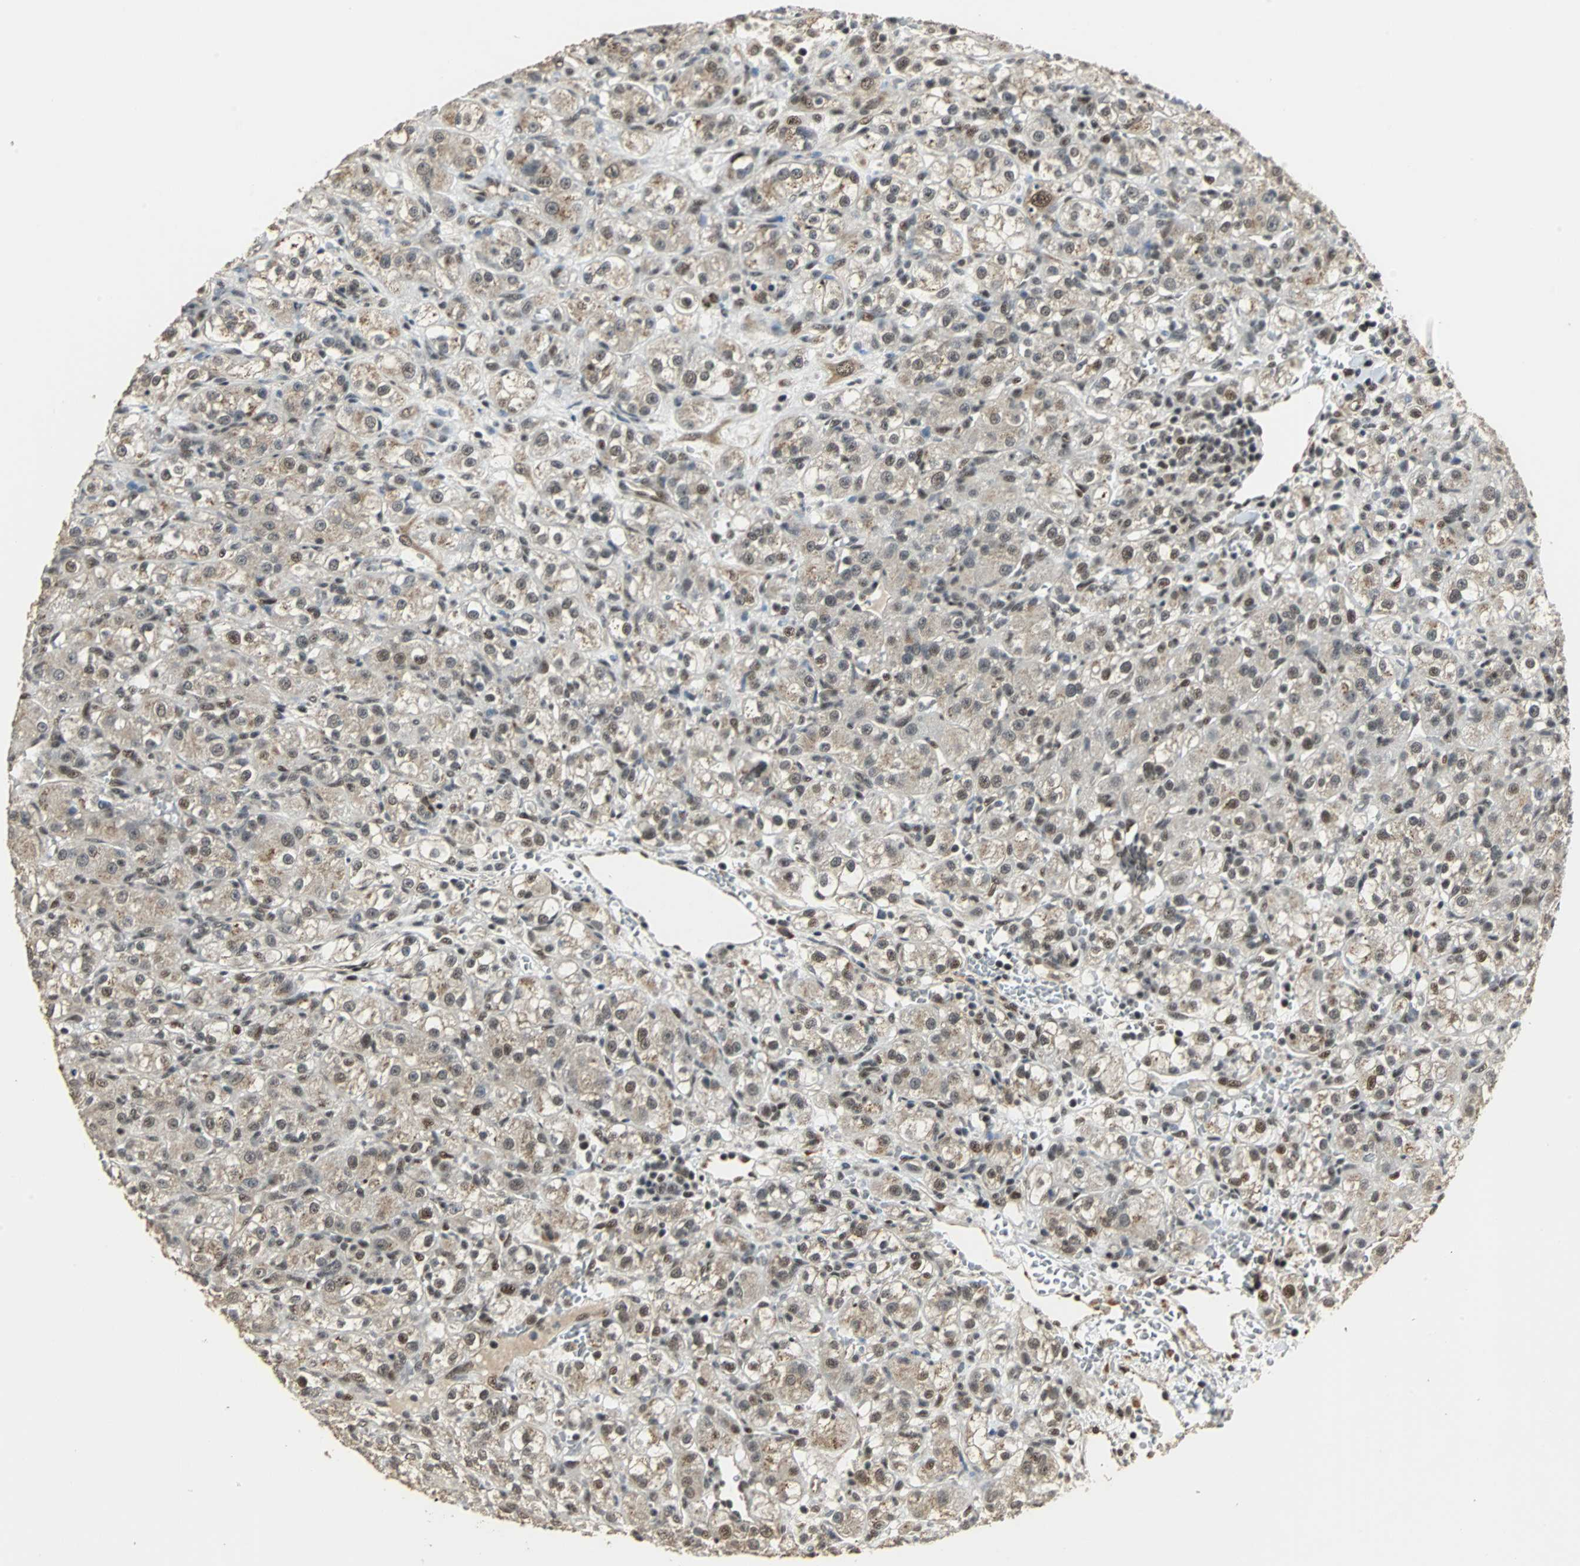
{"staining": {"intensity": "strong", "quantity": ">75%", "location": "nuclear"}, "tissue": "renal cancer", "cell_type": "Tumor cells", "image_type": "cancer", "snomed": [{"axis": "morphology", "description": "Normal tissue, NOS"}, {"axis": "morphology", "description": "Adenocarcinoma, NOS"}, {"axis": "topography", "description": "Kidney"}], "caption": "IHC of renal cancer shows high levels of strong nuclear positivity in about >75% of tumor cells. Using DAB (3,3'-diaminobenzidine) (brown) and hematoxylin (blue) stains, captured at high magnification using brightfield microscopy.", "gene": "MED4", "patient": {"sex": "male", "age": 61}}